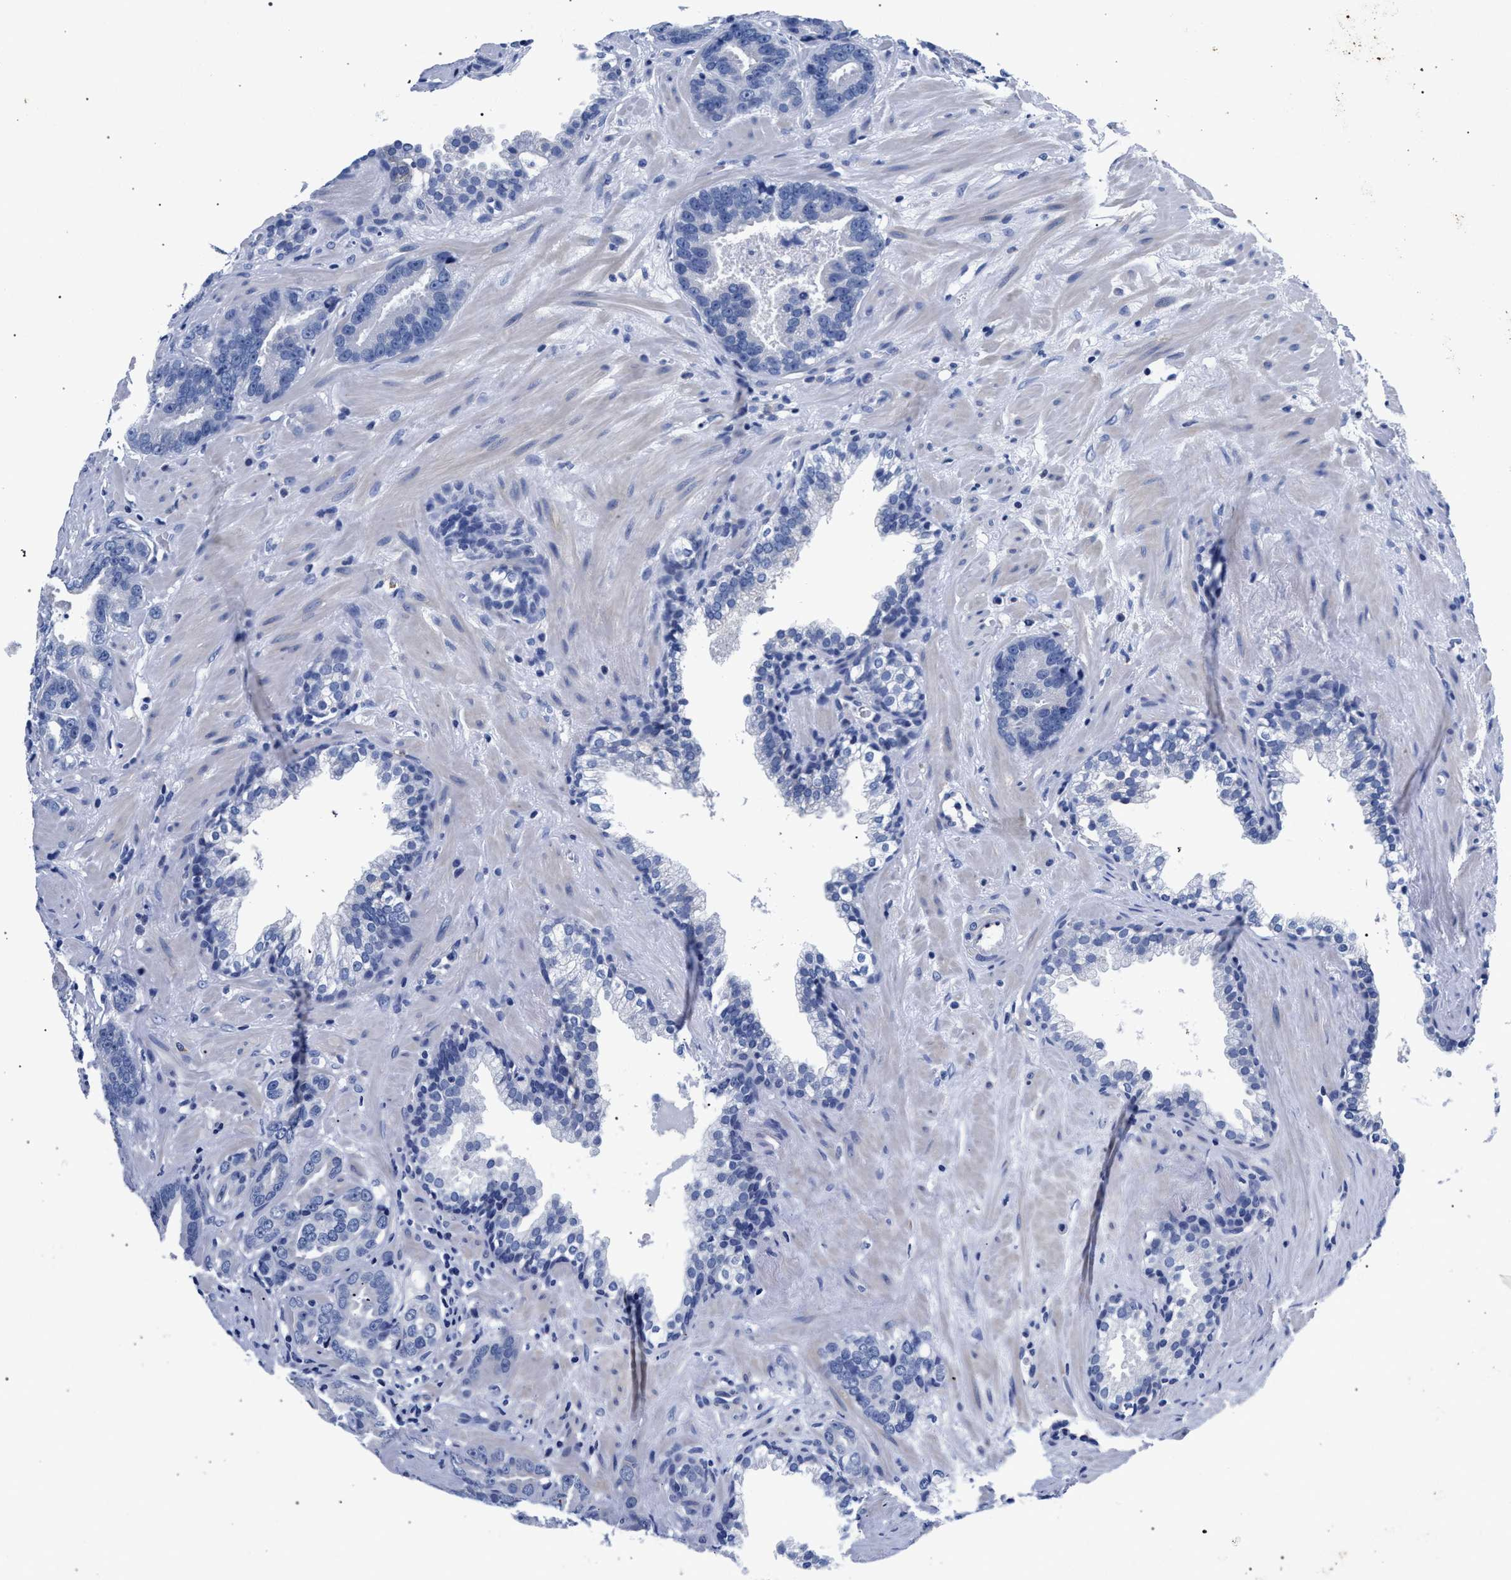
{"staining": {"intensity": "negative", "quantity": "none", "location": "none"}, "tissue": "prostate cancer", "cell_type": "Tumor cells", "image_type": "cancer", "snomed": [{"axis": "morphology", "description": "Adenocarcinoma, Low grade"}, {"axis": "topography", "description": "Prostate"}], "caption": "IHC image of neoplastic tissue: adenocarcinoma (low-grade) (prostate) stained with DAB shows no significant protein positivity in tumor cells.", "gene": "AKAP4", "patient": {"sex": "male", "age": 59}}